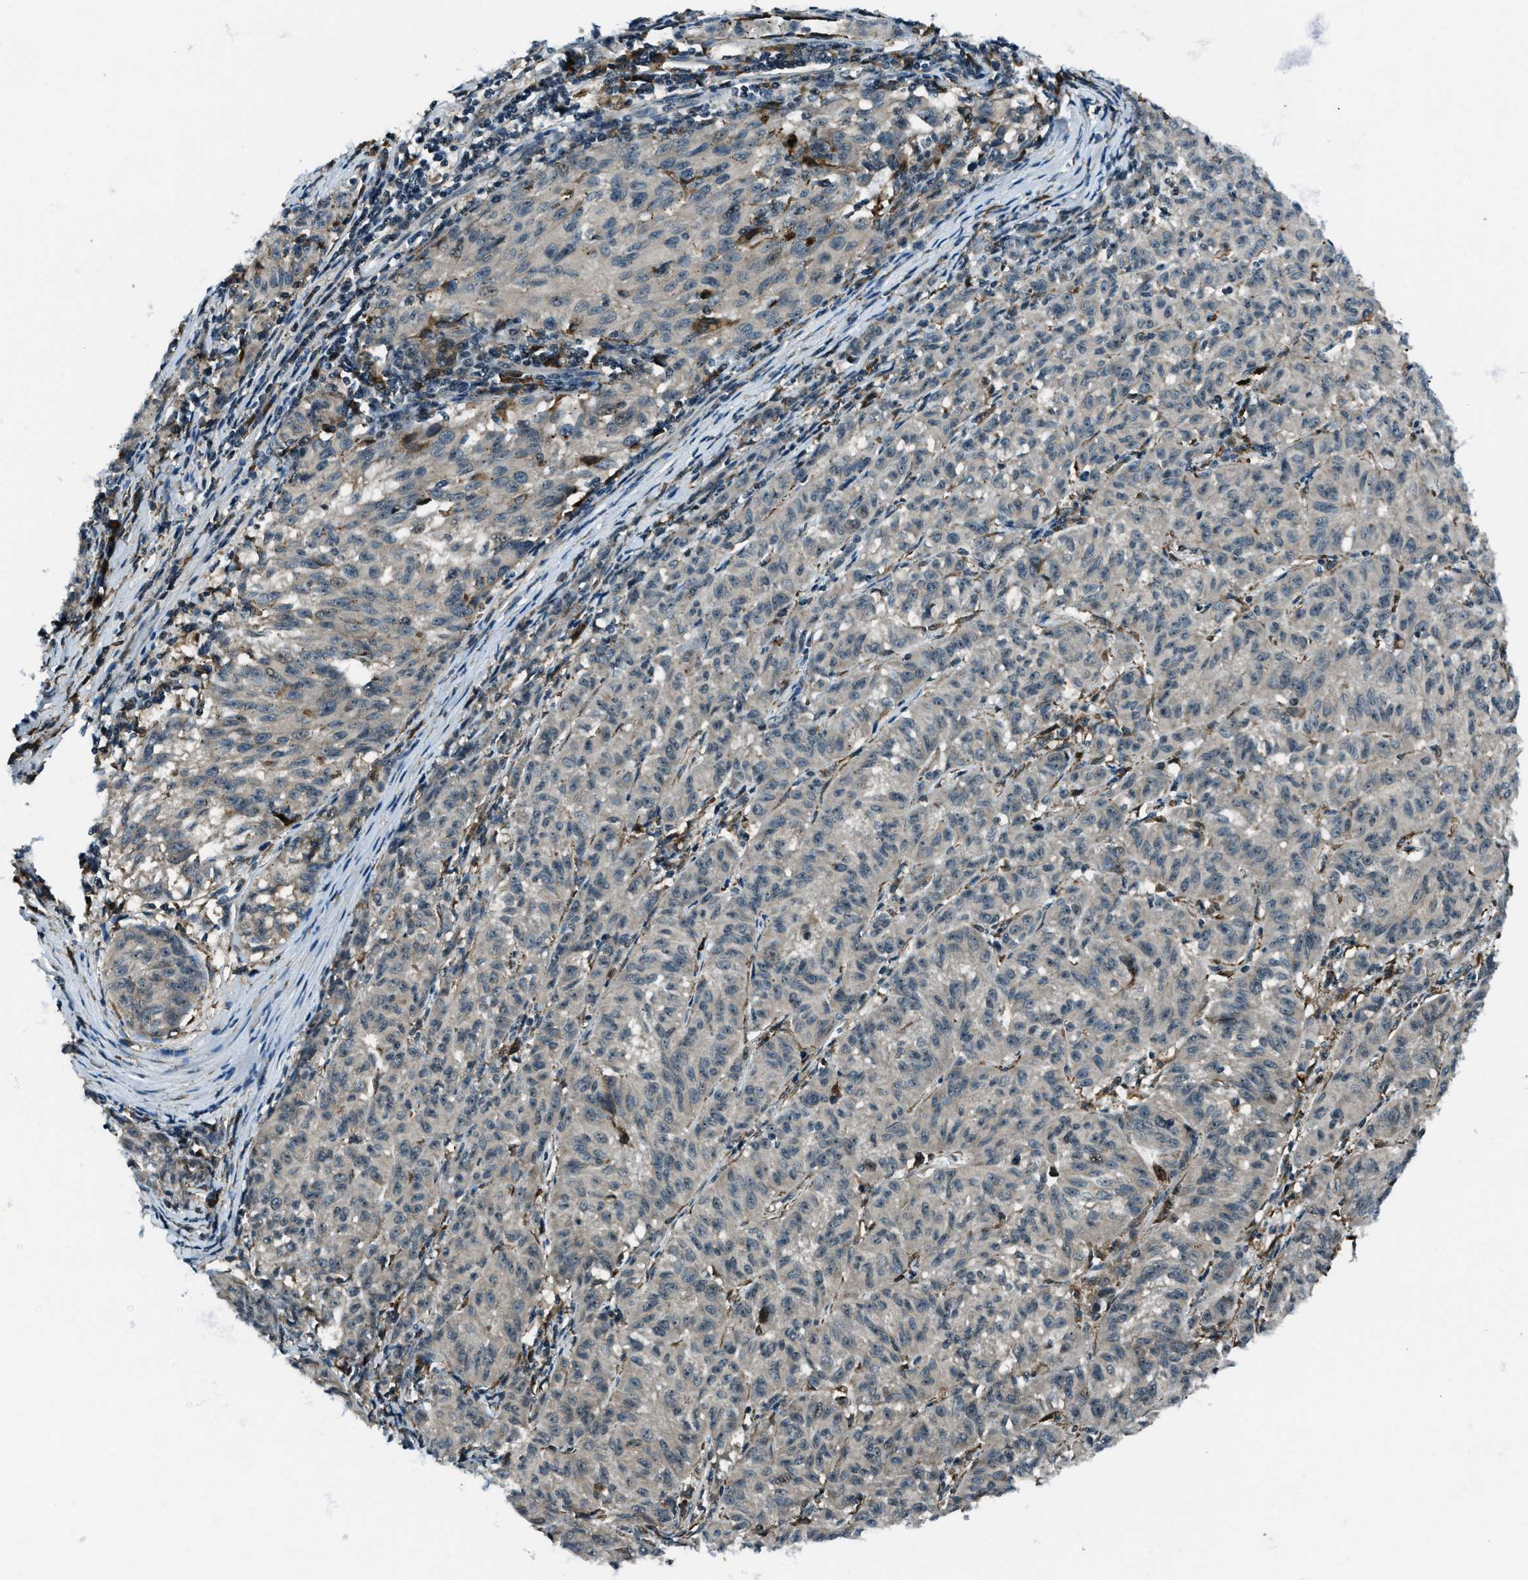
{"staining": {"intensity": "negative", "quantity": "none", "location": "none"}, "tissue": "melanoma", "cell_type": "Tumor cells", "image_type": "cancer", "snomed": [{"axis": "morphology", "description": "Malignant melanoma, NOS"}, {"axis": "topography", "description": "Skin"}], "caption": "Immunohistochemistry image of melanoma stained for a protein (brown), which shows no expression in tumor cells.", "gene": "ACTL9", "patient": {"sex": "female", "age": 72}}